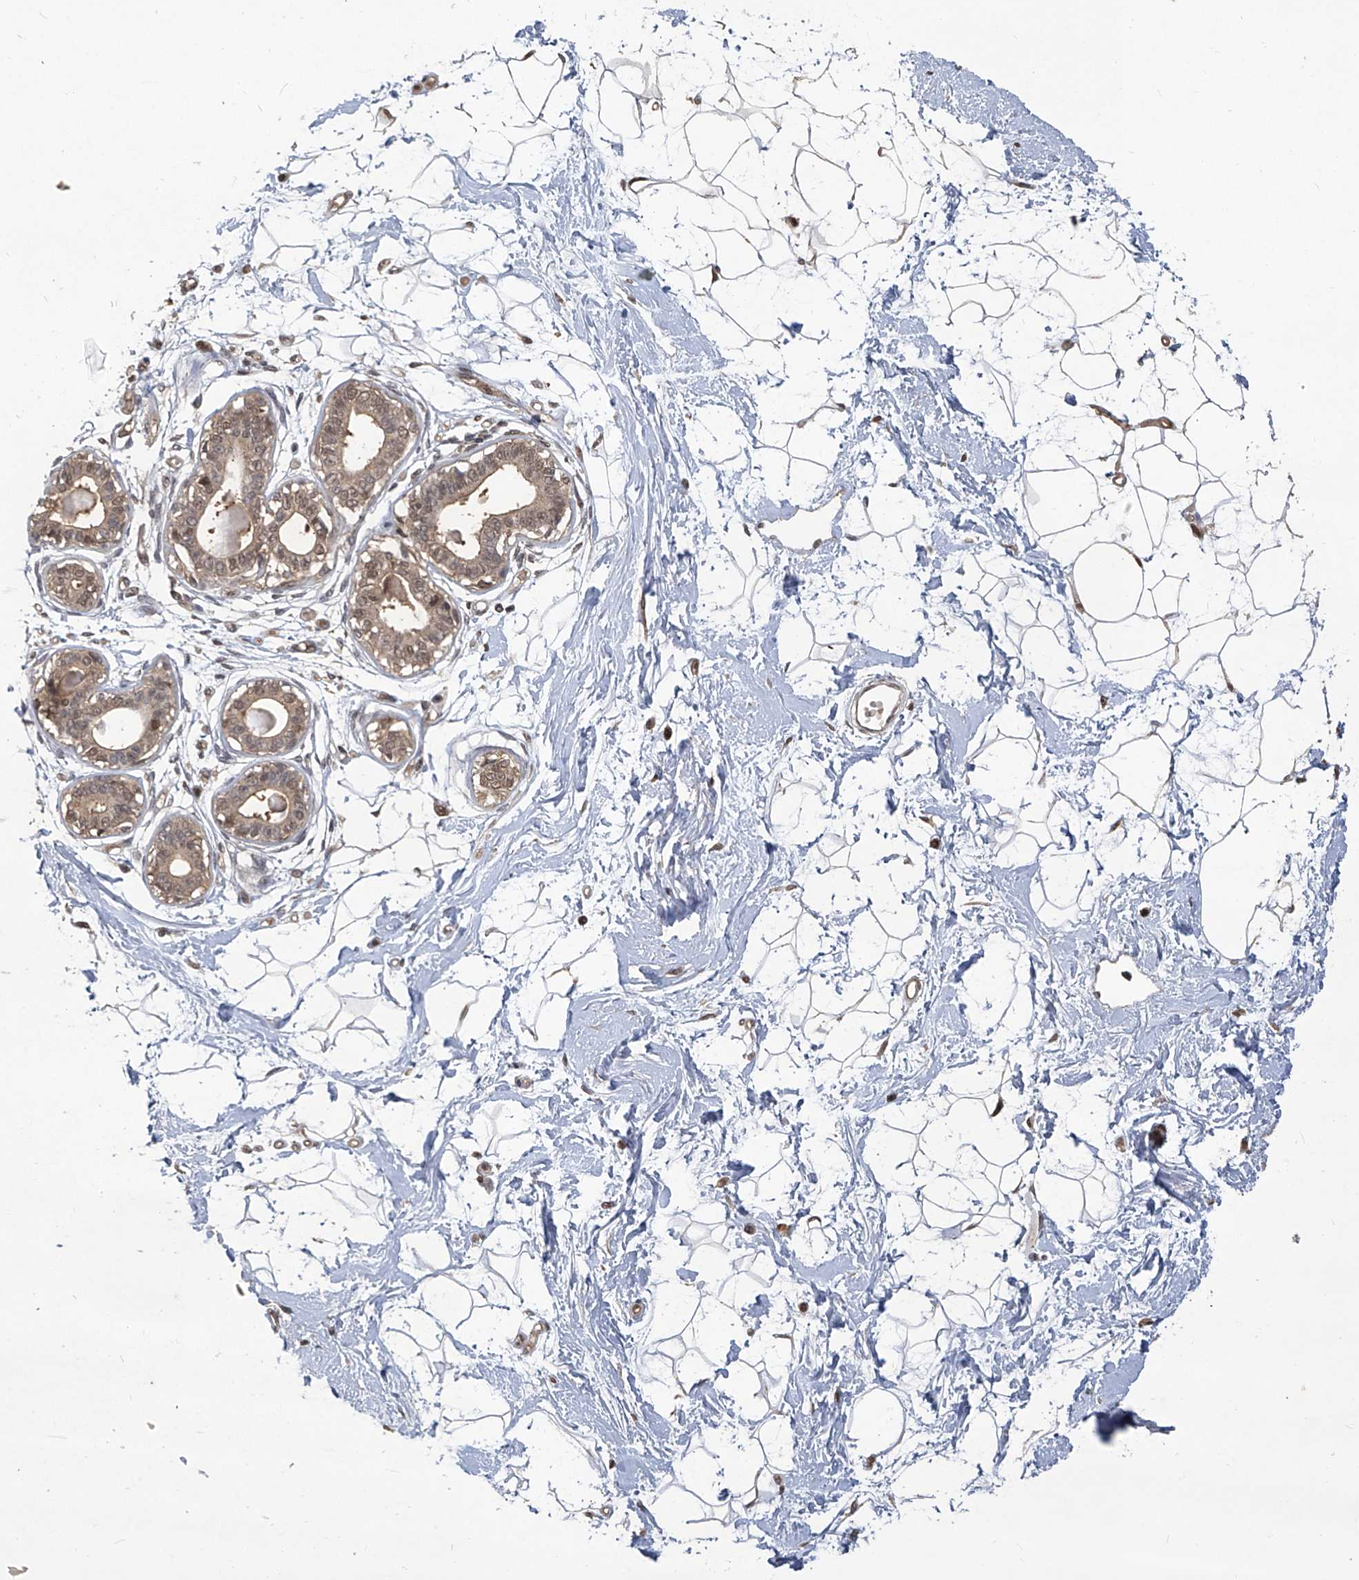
{"staining": {"intensity": "weak", "quantity": "<25%", "location": "cytoplasmic/membranous"}, "tissue": "breast", "cell_type": "Adipocytes", "image_type": "normal", "snomed": [{"axis": "morphology", "description": "Normal tissue, NOS"}, {"axis": "topography", "description": "Breast"}], "caption": "Protein analysis of unremarkable breast shows no significant expression in adipocytes. (Stains: DAB immunohistochemistry with hematoxylin counter stain, Microscopy: brightfield microscopy at high magnification).", "gene": "PSMB1", "patient": {"sex": "female", "age": 45}}